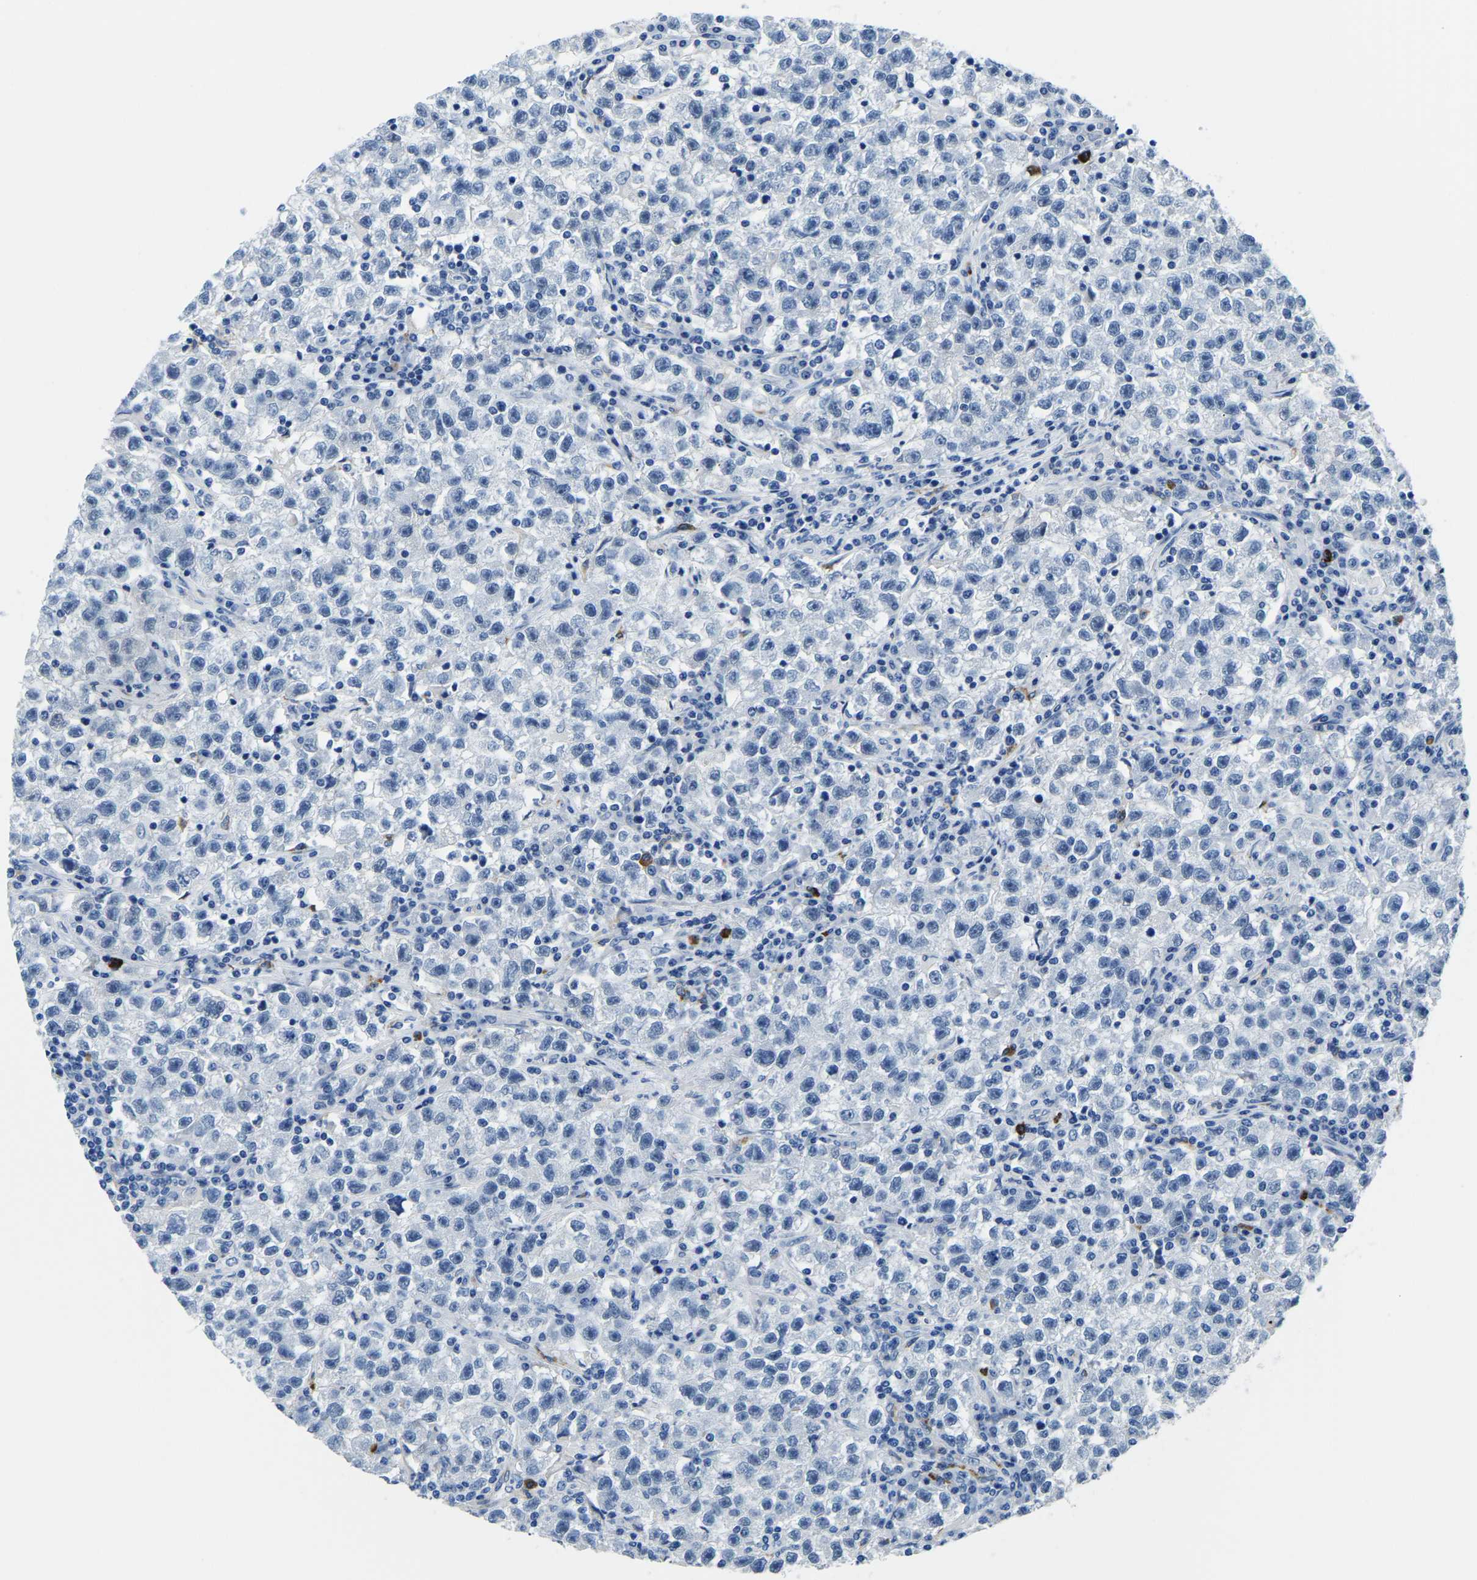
{"staining": {"intensity": "negative", "quantity": "none", "location": "none"}, "tissue": "testis cancer", "cell_type": "Tumor cells", "image_type": "cancer", "snomed": [{"axis": "morphology", "description": "Seminoma, NOS"}, {"axis": "topography", "description": "Testis"}], "caption": "Tumor cells show no significant protein staining in testis cancer.", "gene": "MS4A3", "patient": {"sex": "male", "age": 22}}